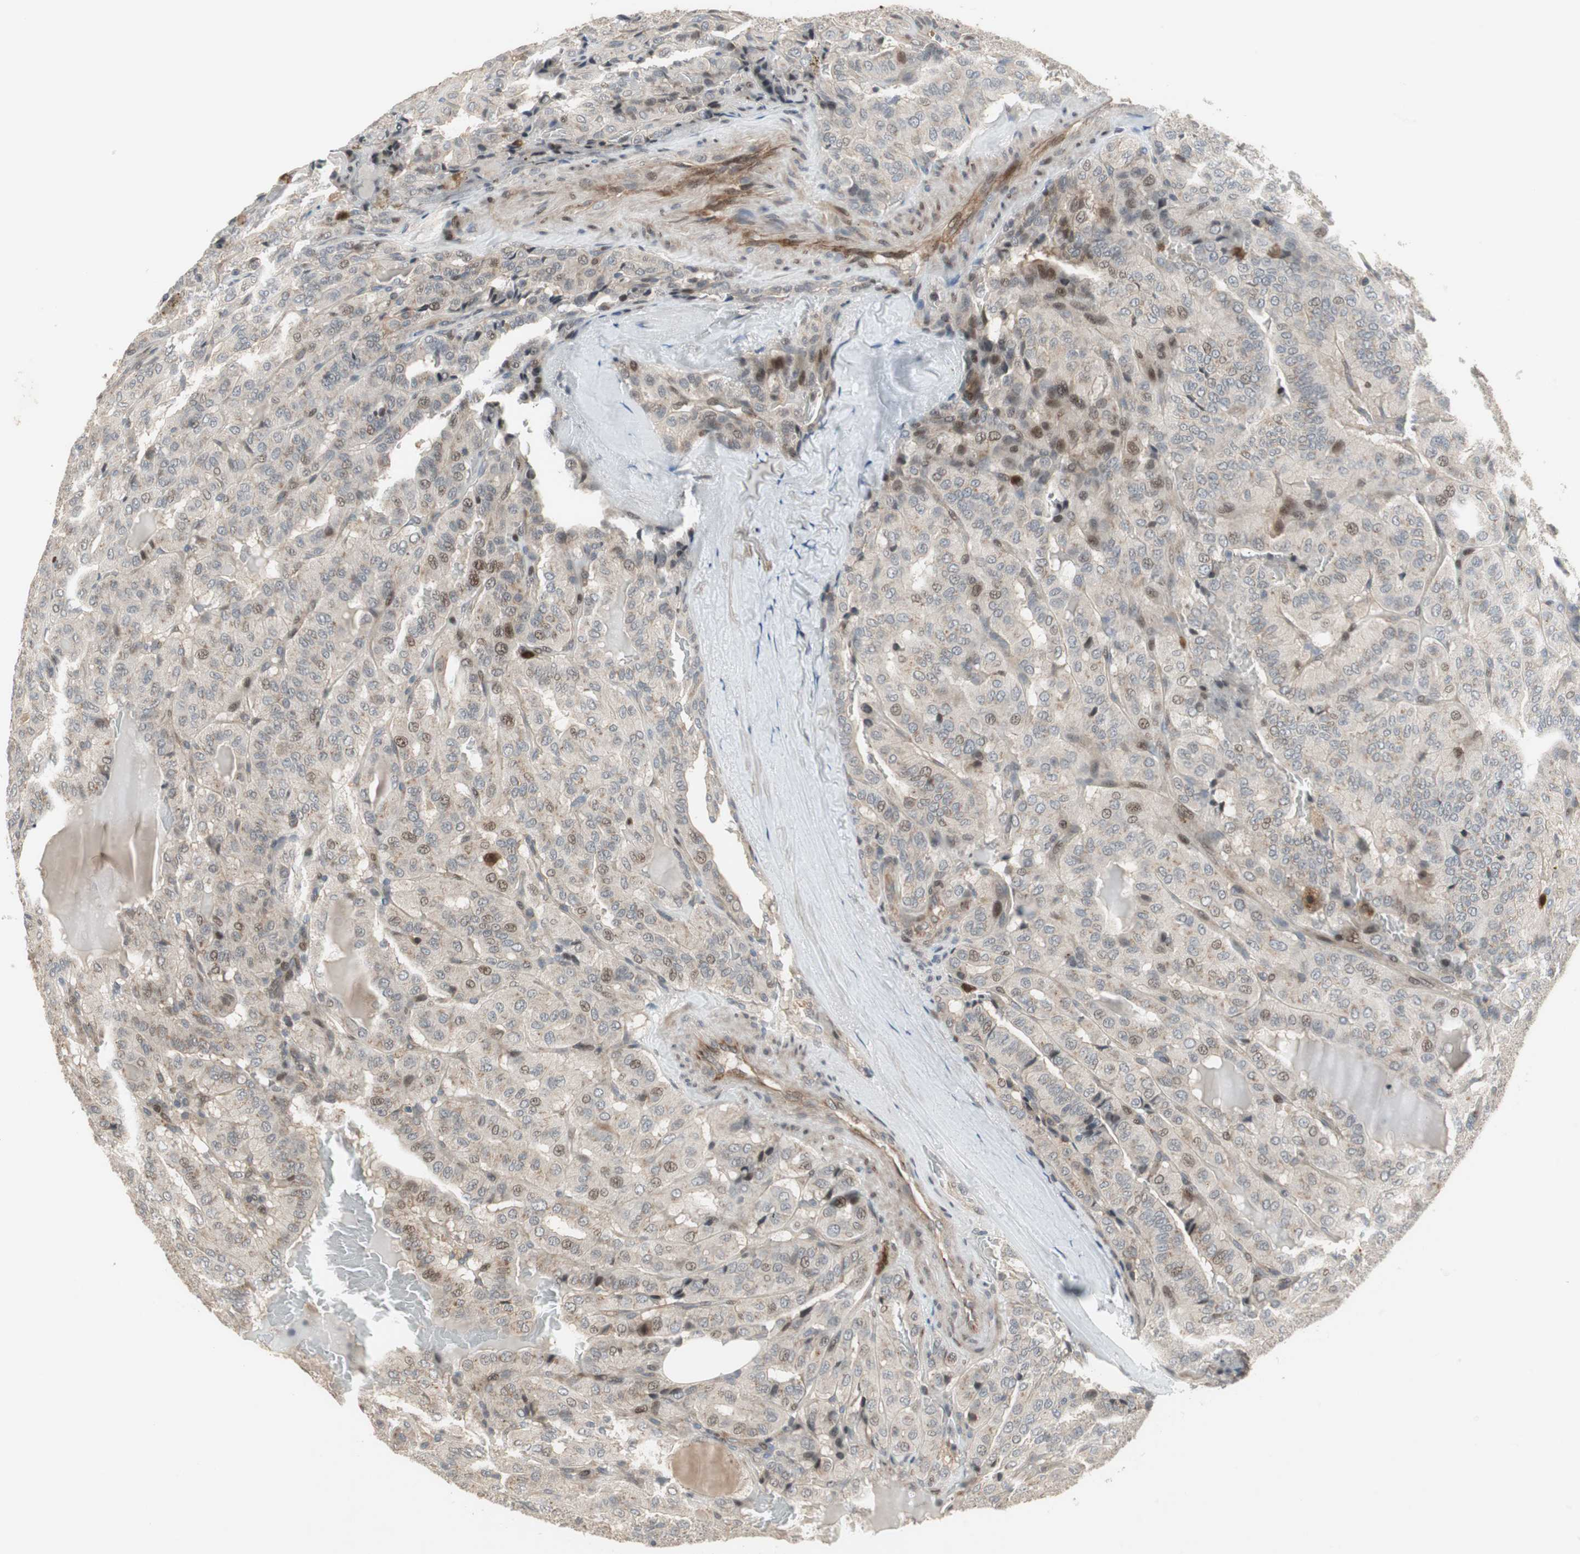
{"staining": {"intensity": "weak", "quantity": "<25%", "location": "nuclear"}, "tissue": "thyroid cancer", "cell_type": "Tumor cells", "image_type": "cancer", "snomed": [{"axis": "morphology", "description": "Papillary adenocarcinoma, NOS"}, {"axis": "topography", "description": "Thyroid gland"}], "caption": "DAB (3,3'-diaminobenzidine) immunohistochemical staining of thyroid cancer (papillary adenocarcinoma) shows no significant staining in tumor cells.", "gene": "SNX4", "patient": {"sex": "male", "age": 77}}